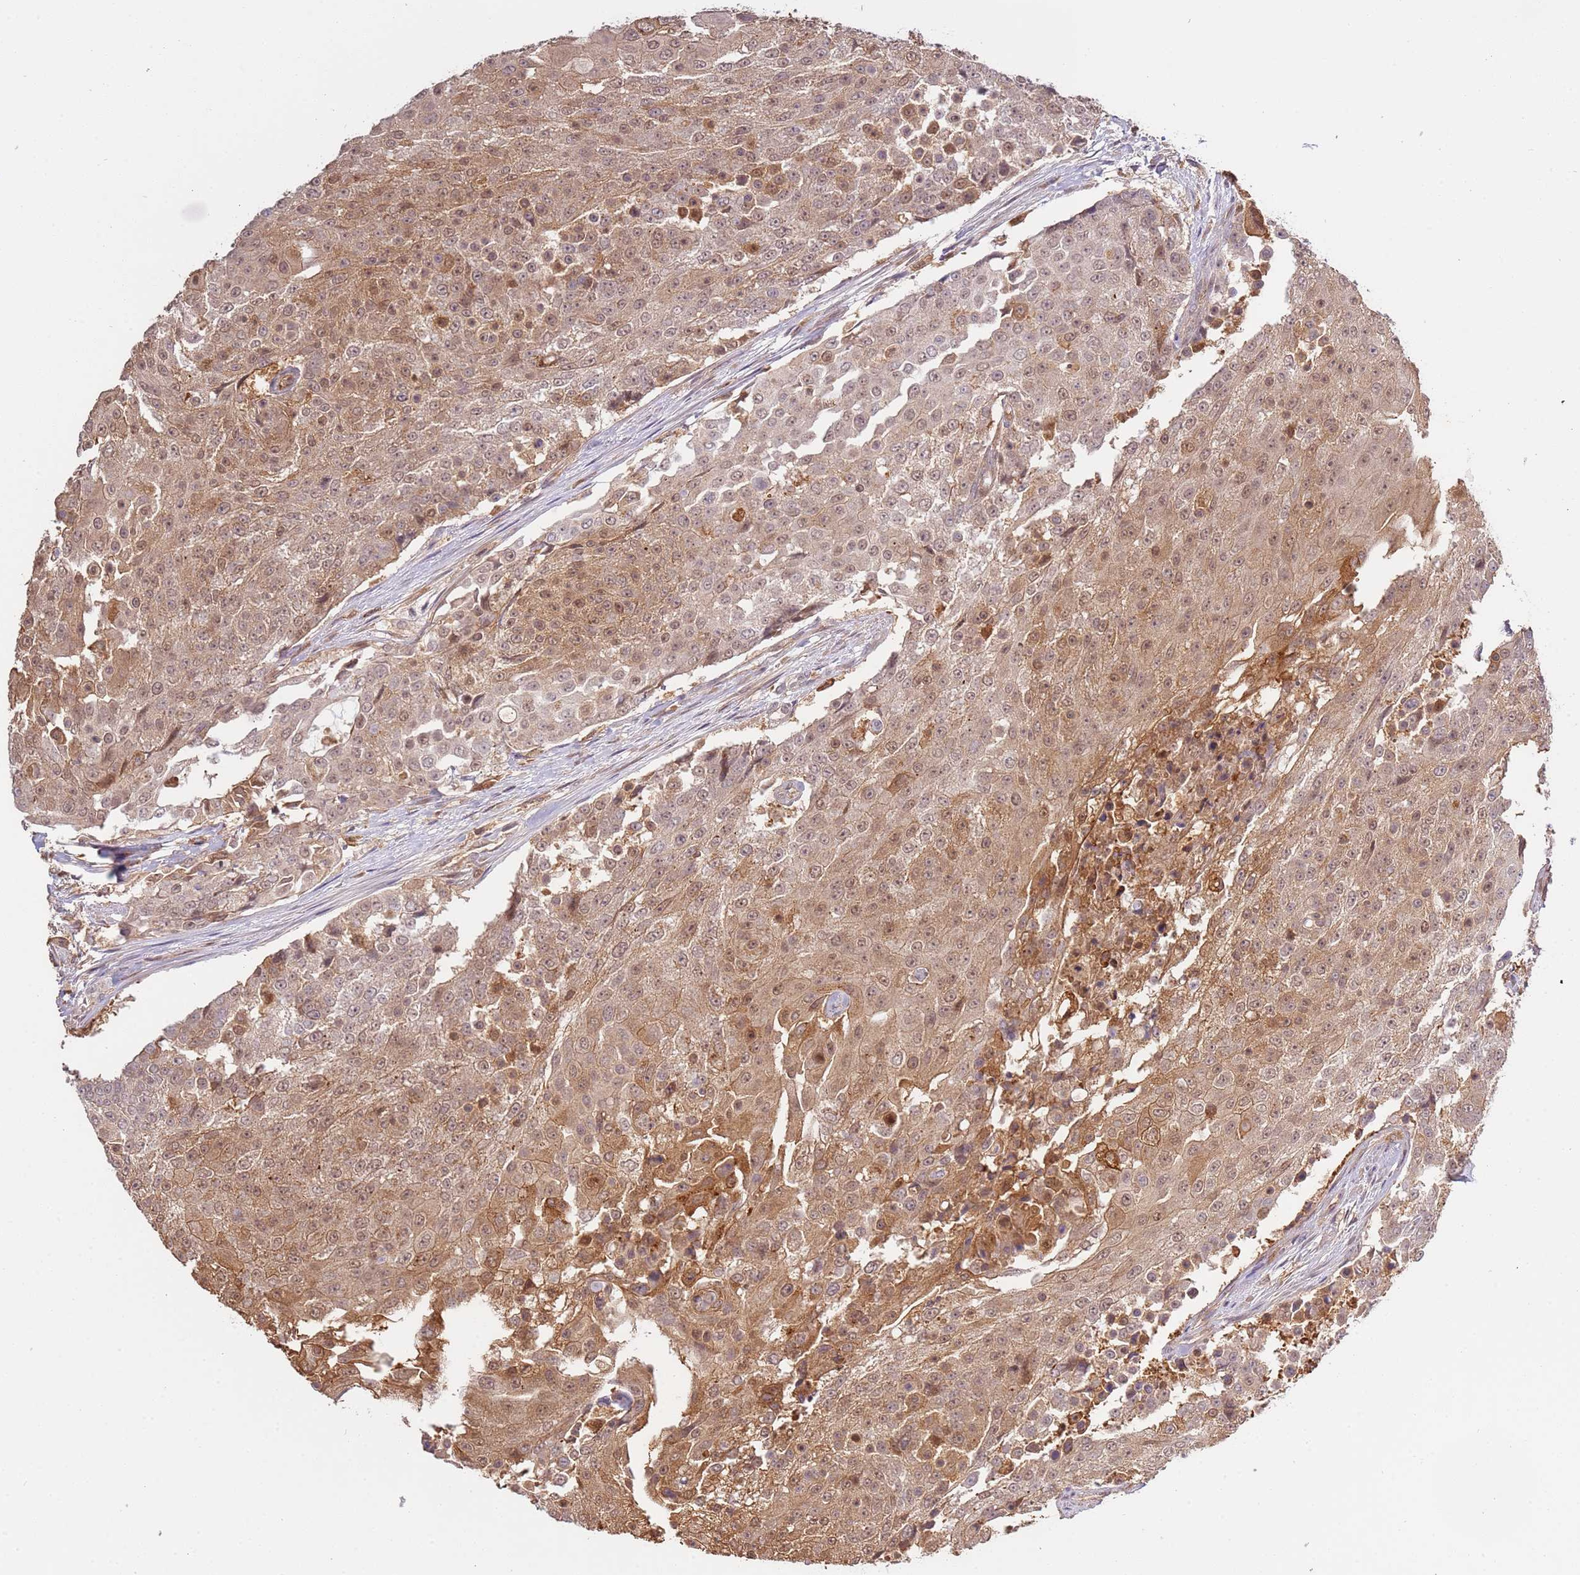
{"staining": {"intensity": "moderate", "quantity": ">75%", "location": "cytoplasmic/membranous,nuclear"}, "tissue": "urothelial cancer", "cell_type": "Tumor cells", "image_type": "cancer", "snomed": [{"axis": "morphology", "description": "Urothelial carcinoma, High grade"}, {"axis": "topography", "description": "Urinary bladder"}], "caption": "Protein expression analysis of urothelial cancer exhibits moderate cytoplasmic/membranous and nuclear staining in approximately >75% of tumor cells.", "gene": "ZNF624", "patient": {"sex": "female", "age": 63}}